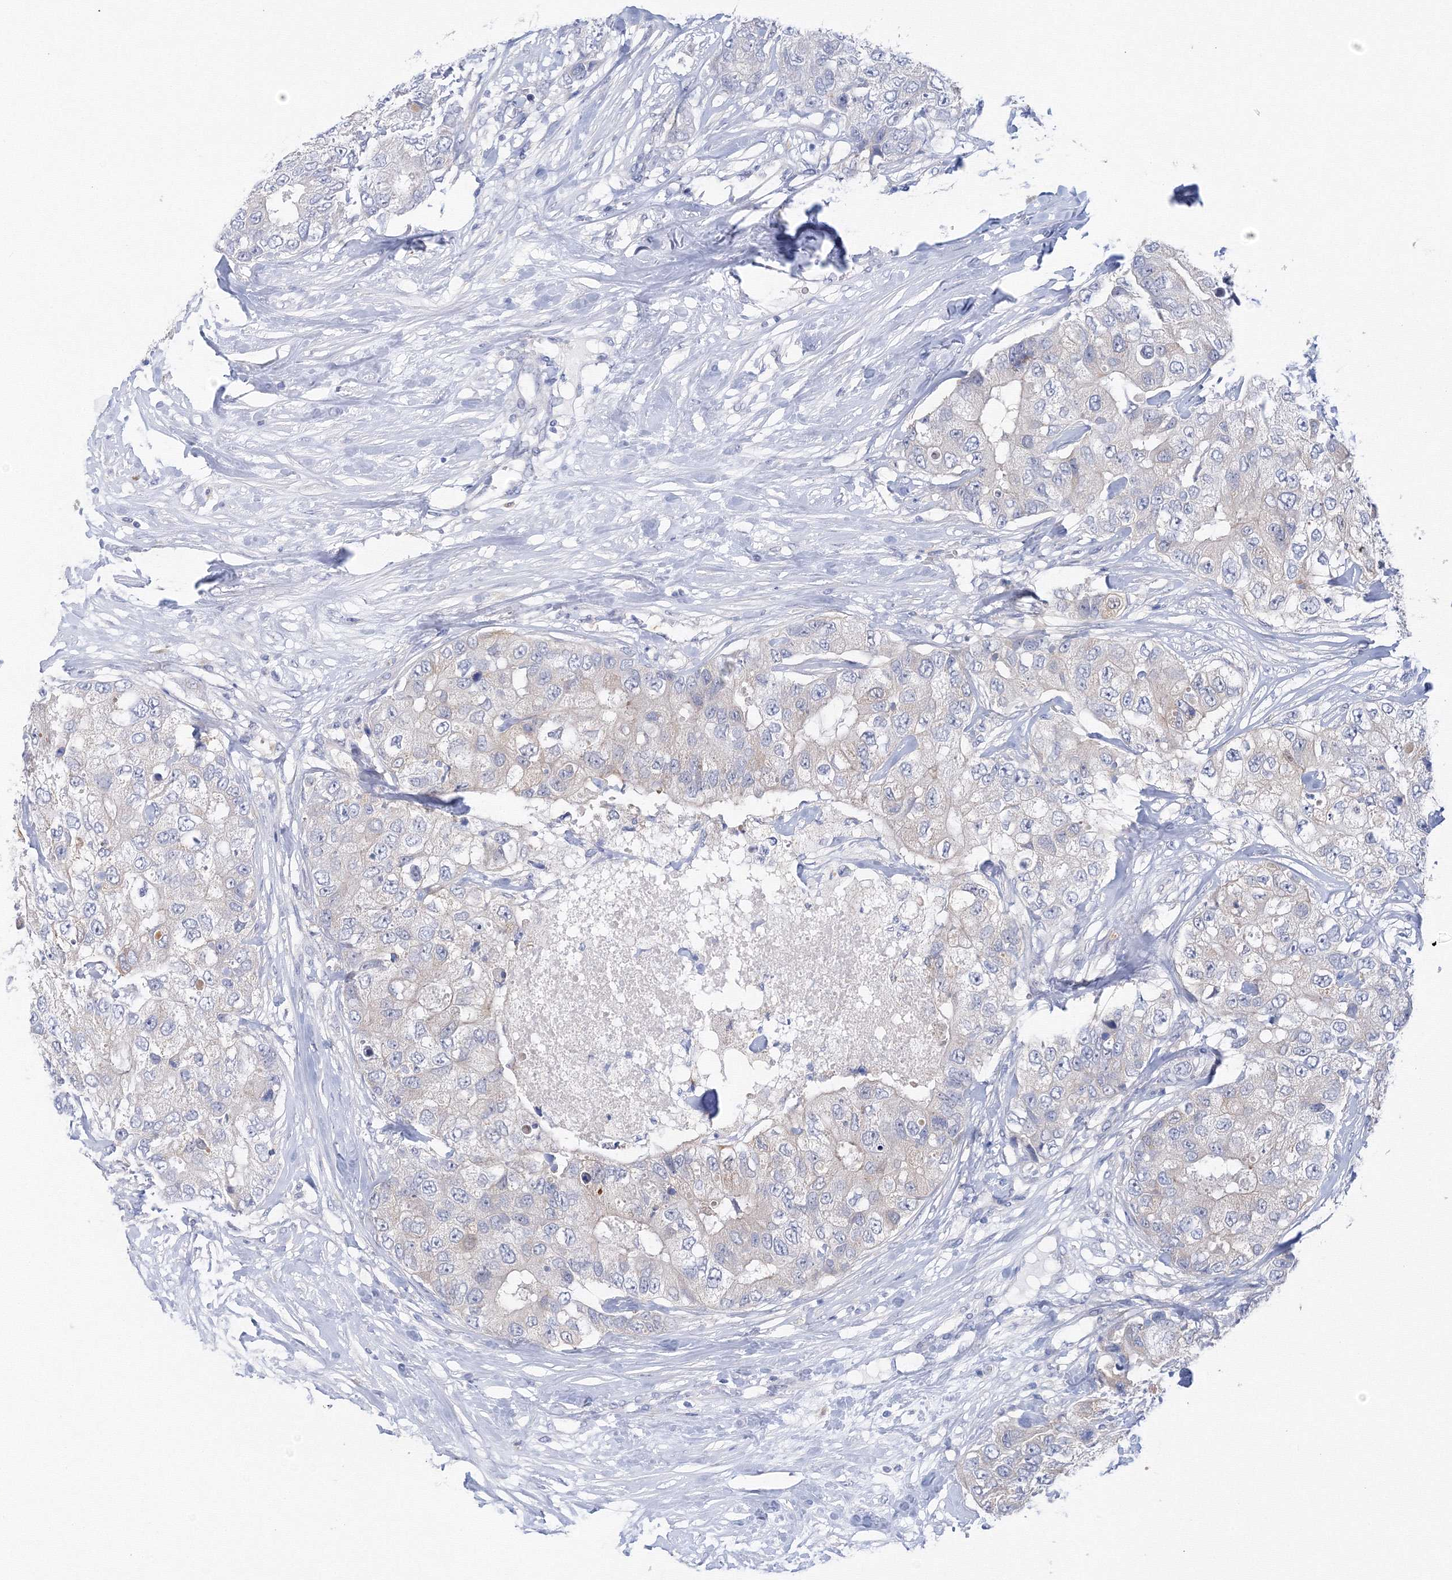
{"staining": {"intensity": "negative", "quantity": "none", "location": "none"}, "tissue": "breast cancer", "cell_type": "Tumor cells", "image_type": "cancer", "snomed": [{"axis": "morphology", "description": "Duct carcinoma"}, {"axis": "topography", "description": "Breast"}], "caption": "Micrograph shows no significant protein positivity in tumor cells of breast cancer (intraductal carcinoma).", "gene": "TAMM41", "patient": {"sex": "female", "age": 62}}